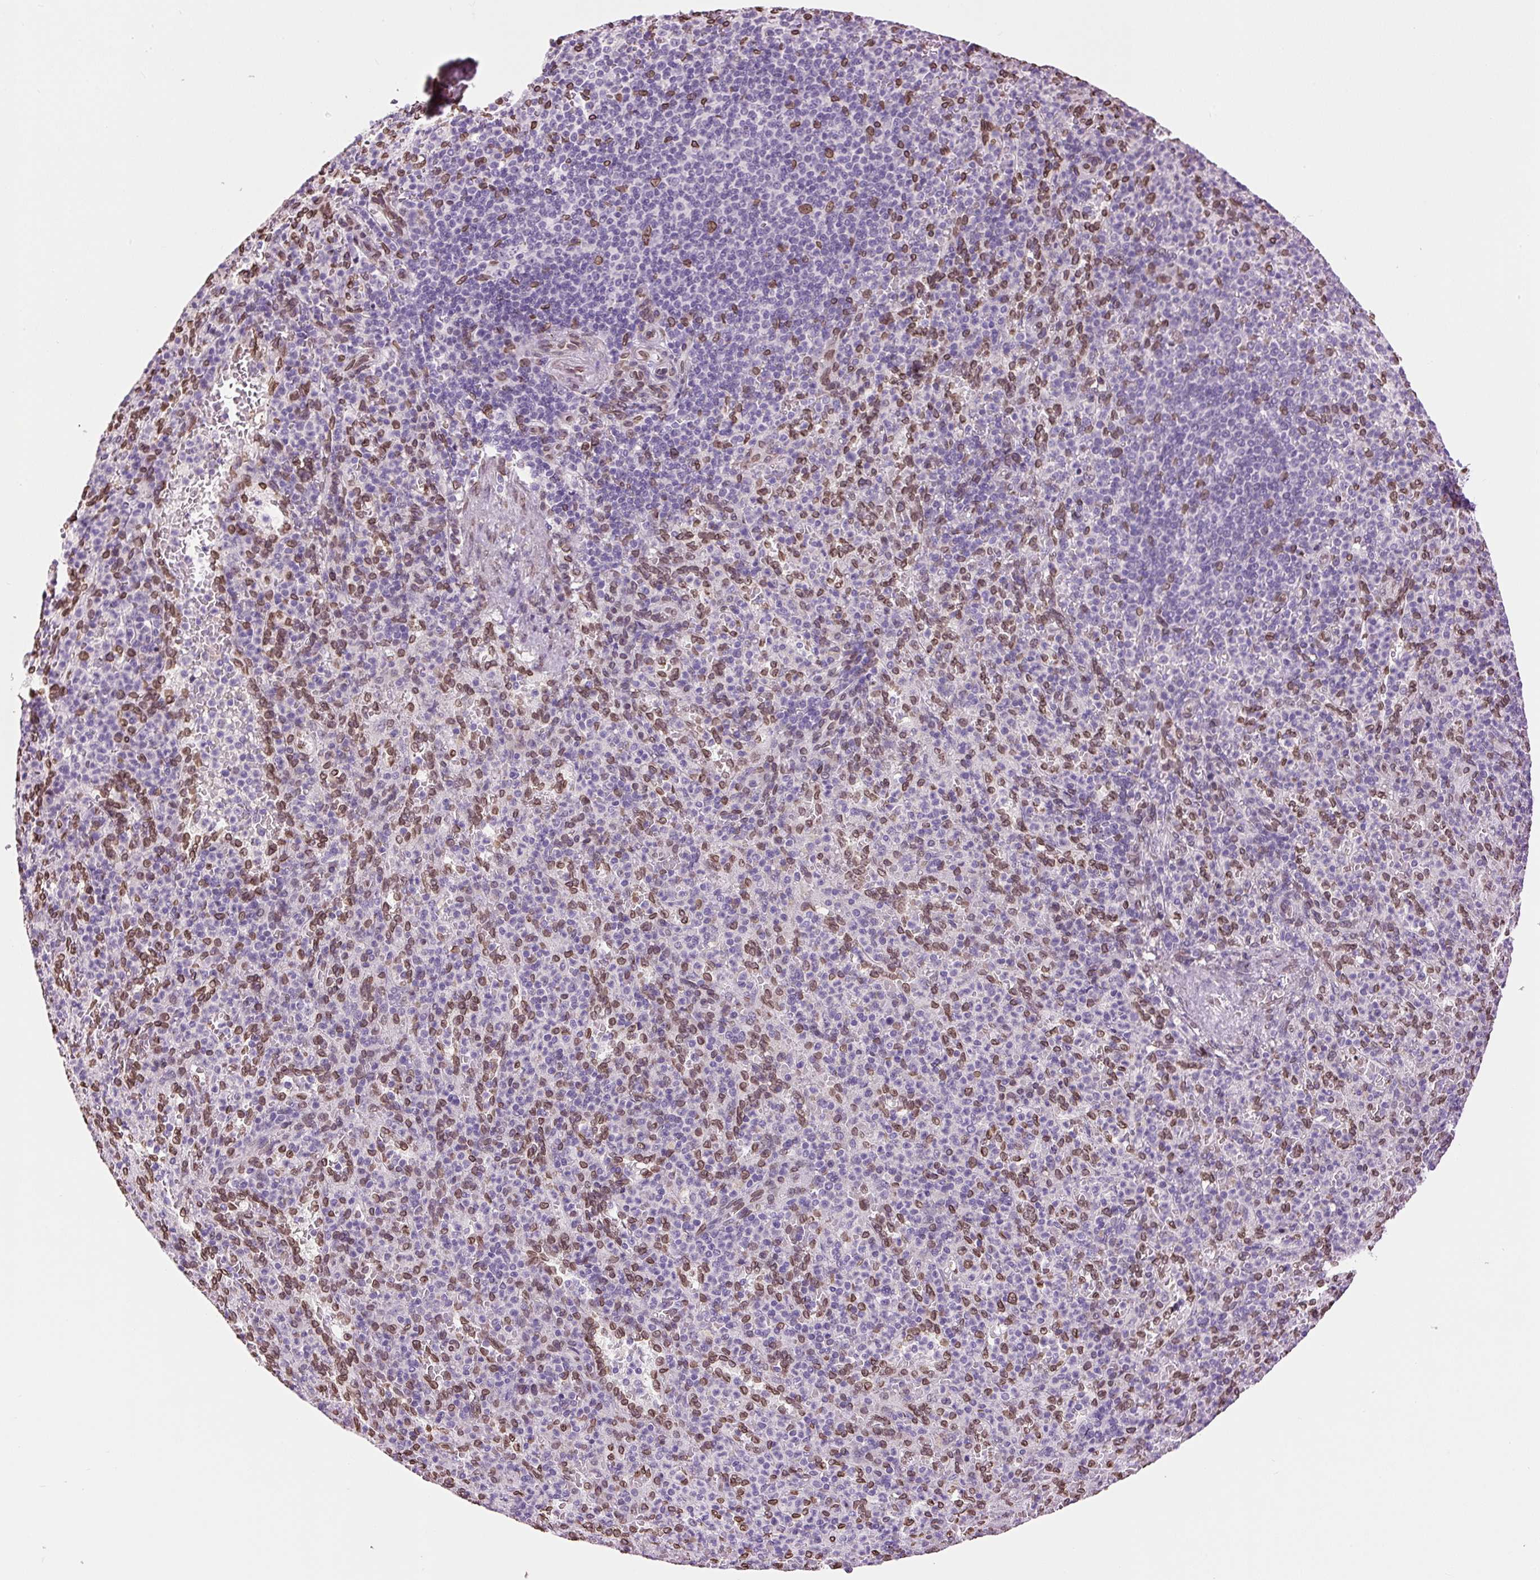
{"staining": {"intensity": "moderate", "quantity": "25%-75%", "location": "cytoplasmic/membranous,nuclear"}, "tissue": "spleen", "cell_type": "Cells in red pulp", "image_type": "normal", "snomed": [{"axis": "morphology", "description": "Normal tissue, NOS"}, {"axis": "topography", "description": "Spleen"}], "caption": "An immunohistochemistry (IHC) photomicrograph of benign tissue is shown. Protein staining in brown labels moderate cytoplasmic/membranous,nuclear positivity in spleen within cells in red pulp.", "gene": "ZNF224", "patient": {"sex": "female", "age": 74}}